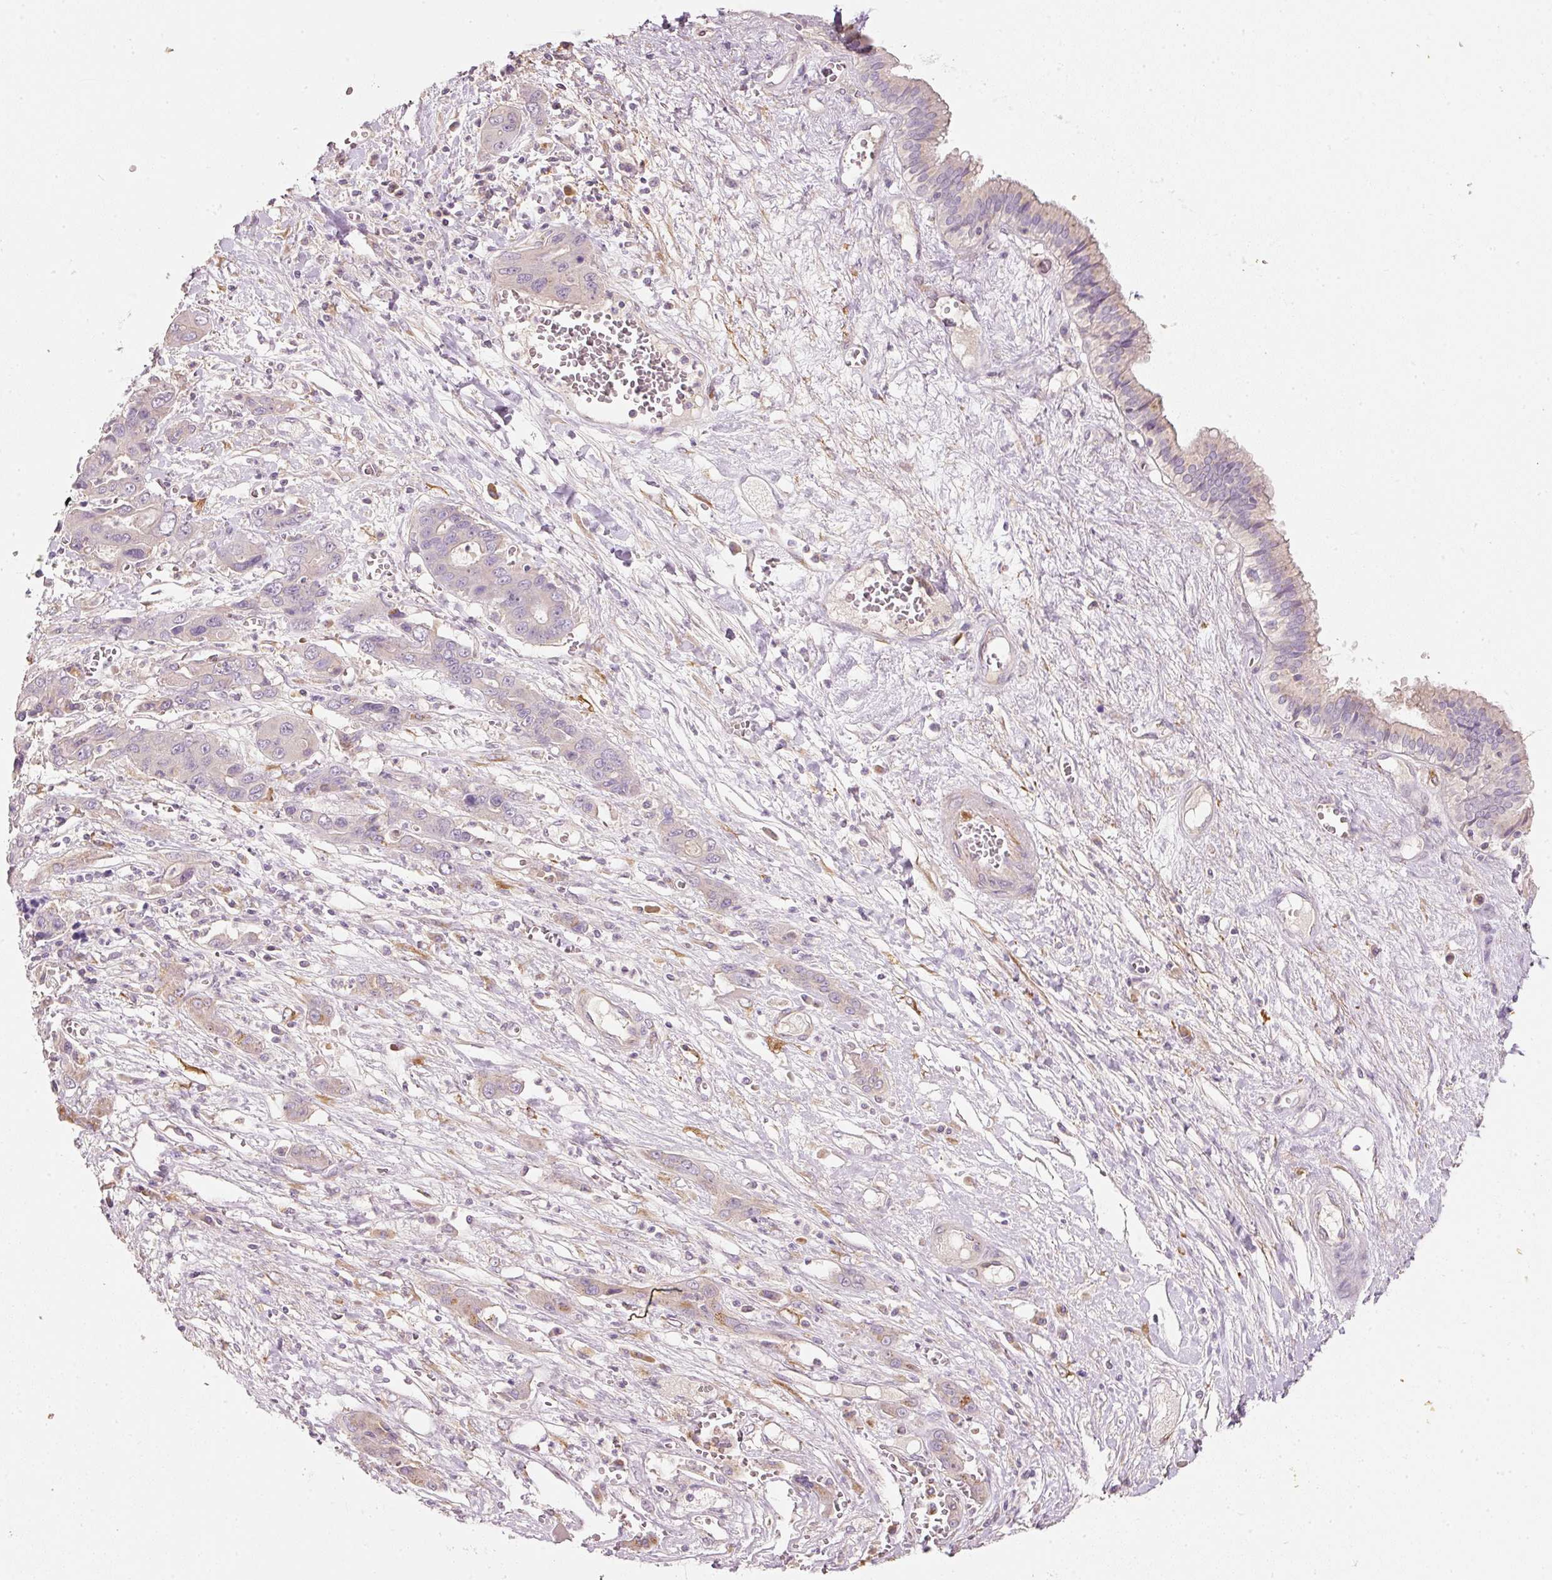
{"staining": {"intensity": "negative", "quantity": "none", "location": "none"}, "tissue": "liver cancer", "cell_type": "Tumor cells", "image_type": "cancer", "snomed": [{"axis": "morphology", "description": "Cholangiocarcinoma"}, {"axis": "topography", "description": "Liver"}], "caption": "Tumor cells show no significant staining in liver cancer (cholangiocarcinoma). Brightfield microscopy of IHC stained with DAB (brown) and hematoxylin (blue), captured at high magnification.", "gene": "RNF167", "patient": {"sex": "male", "age": 67}}